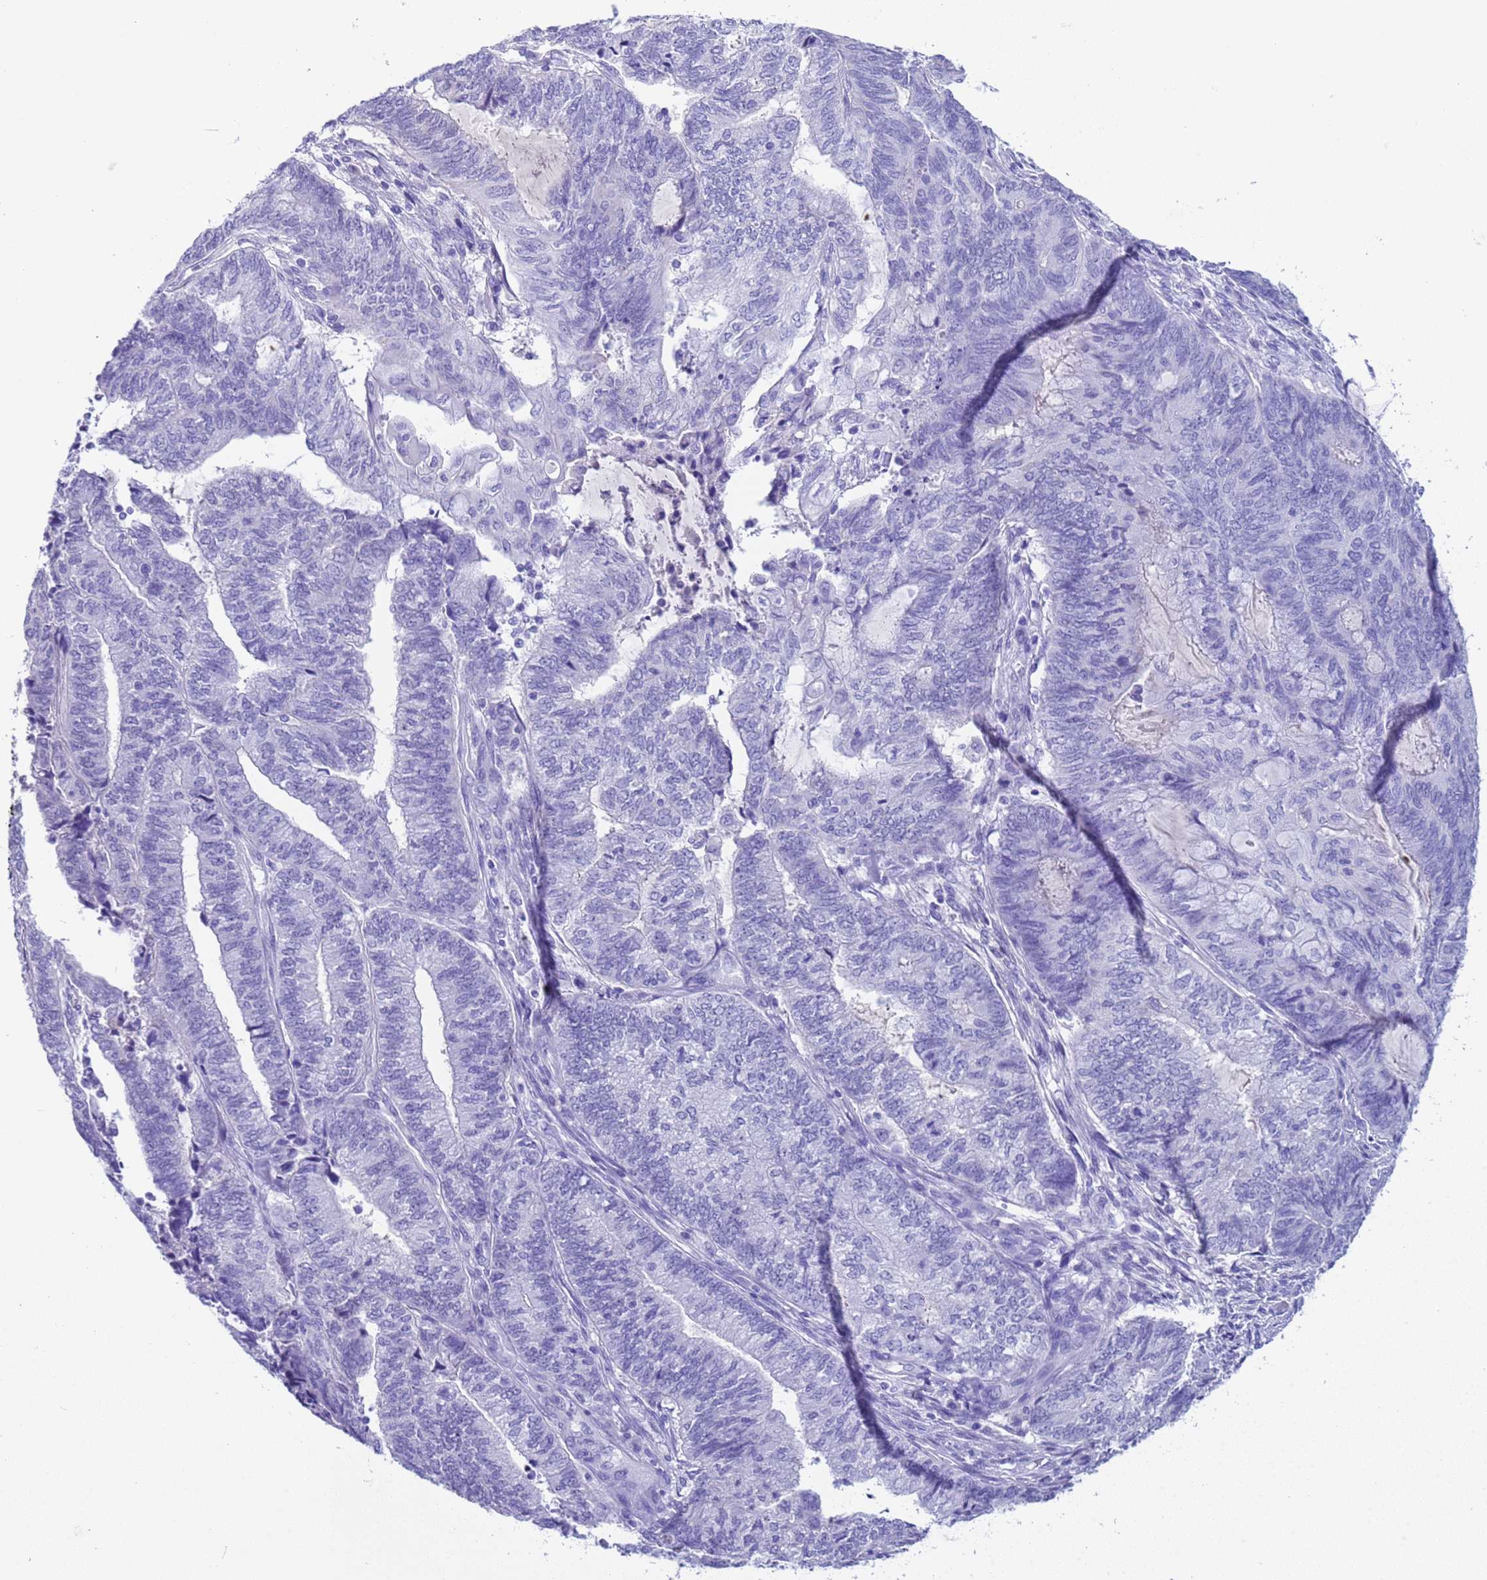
{"staining": {"intensity": "negative", "quantity": "none", "location": "none"}, "tissue": "endometrial cancer", "cell_type": "Tumor cells", "image_type": "cancer", "snomed": [{"axis": "morphology", "description": "Adenocarcinoma, NOS"}, {"axis": "topography", "description": "Uterus"}, {"axis": "topography", "description": "Endometrium"}], "caption": "Endometrial cancer was stained to show a protein in brown. There is no significant positivity in tumor cells.", "gene": "CKM", "patient": {"sex": "female", "age": 70}}